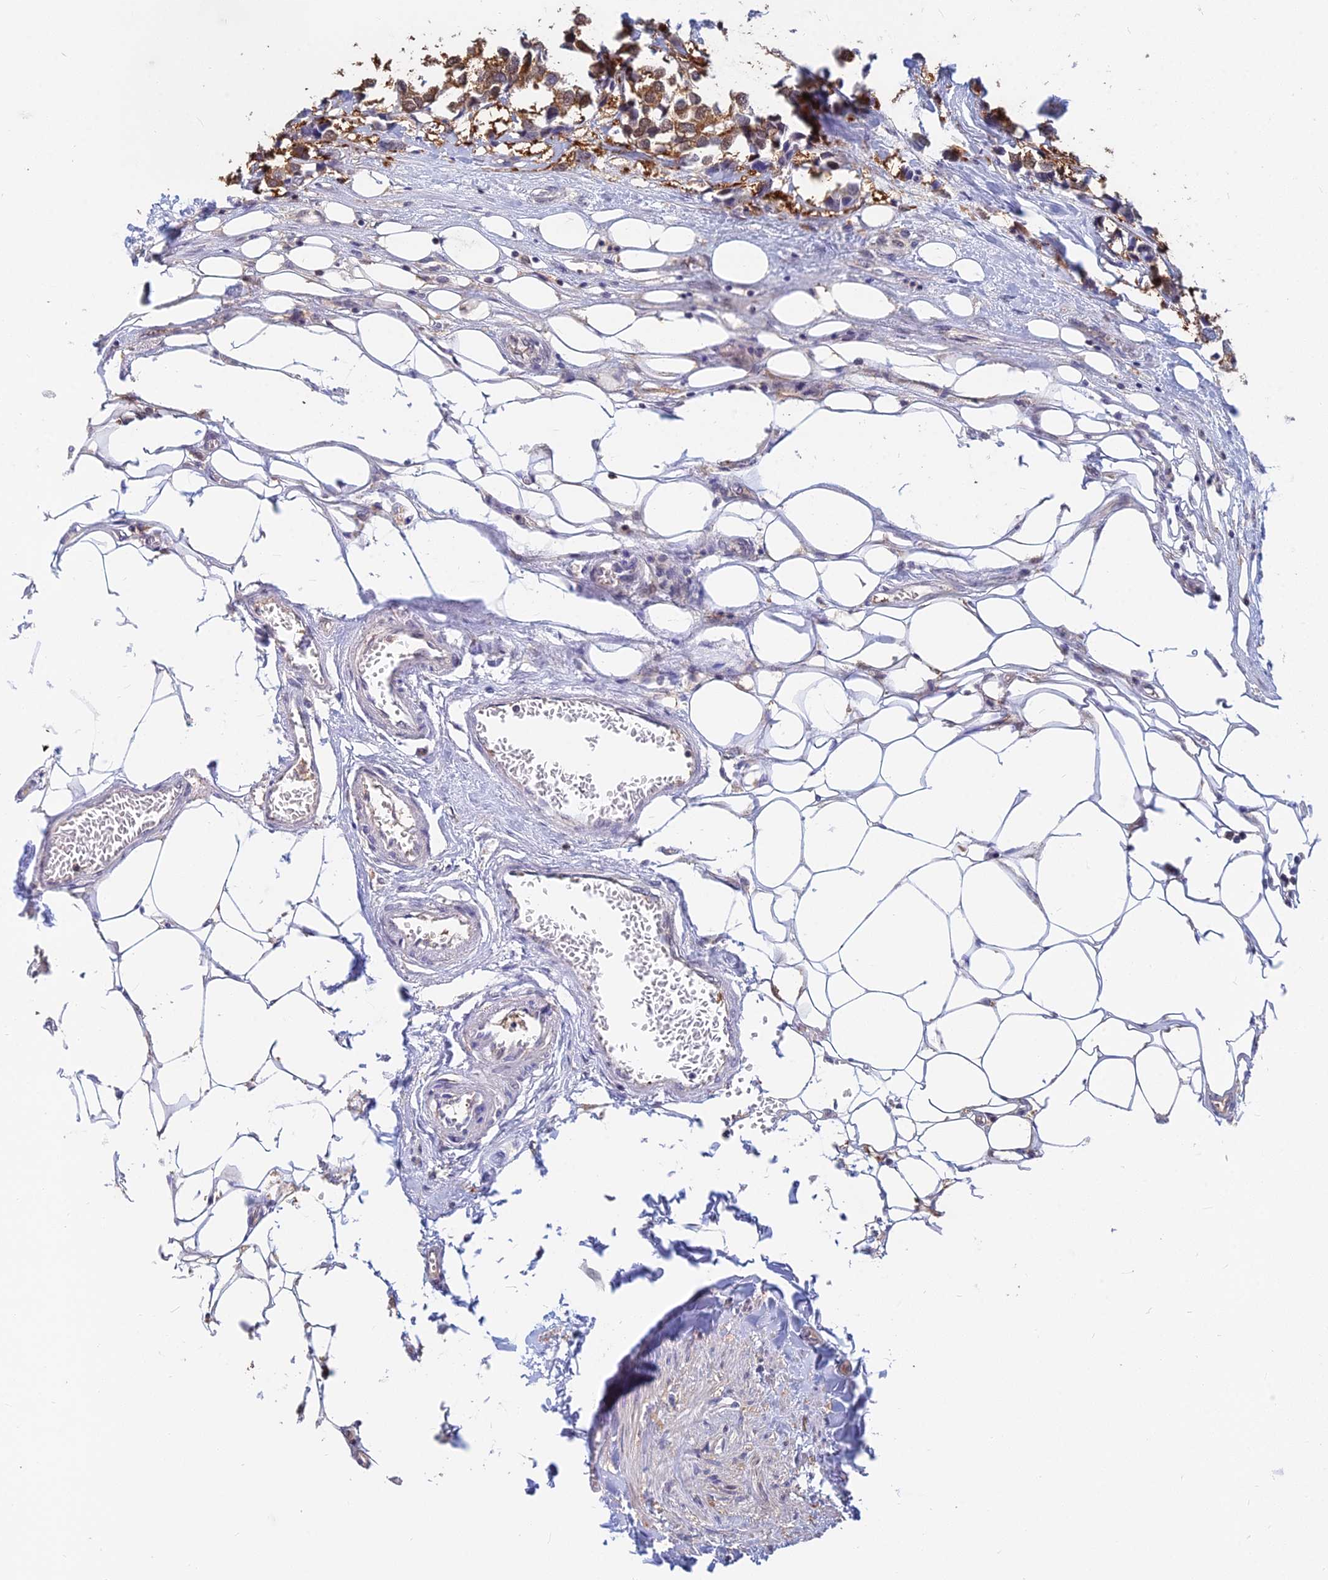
{"staining": {"intensity": "moderate", "quantity": ">75%", "location": "cytoplasmic/membranous"}, "tissue": "breast cancer", "cell_type": "Tumor cells", "image_type": "cancer", "snomed": [{"axis": "morphology", "description": "Duct carcinoma"}, {"axis": "topography", "description": "Breast"}], "caption": "IHC photomicrograph of human breast cancer stained for a protein (brown), which reveals medium levels of moderate cytoplasmic/membranous positivity in approximately >75% of tumor cells.", "gene": "B3GALT4", "patient": {"sex": "female", "age": 83}}